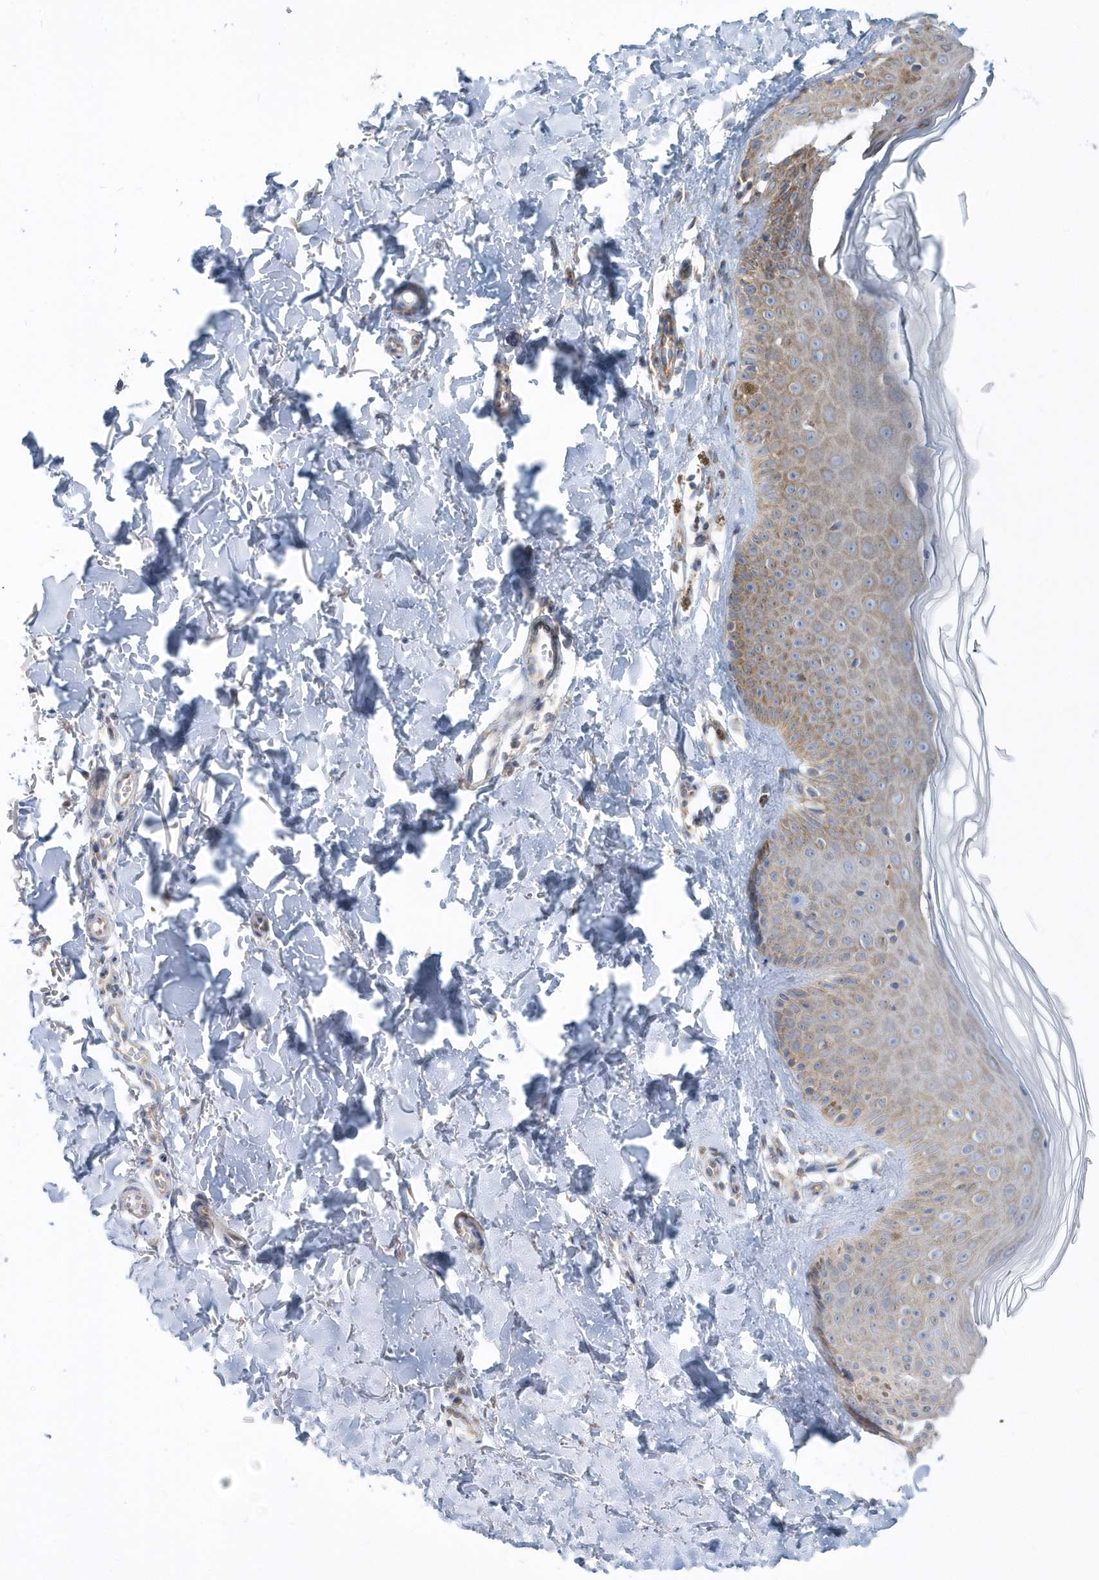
{"staining": {"intensity": "negative", "quantity": "none", "location": "none"}, "tissue": "skin", "cell_type": "Fibroblasts", "image_type": "normal", "snomed": [{"axis": "morphology", "description": "Normal tissue, NOS"}, {"axis": "topography", "description": "Skin"}], "caption": "Immunohistochemistry (IHC) of normal human skin demonstrates no staining in fibroblasts. Brightfield microscopy of IHC stained with DAB (3,3'-diaminobenzidine) (brown) and hematoxylin (blue), captured at high magnification.", "gene": "EIF3C", "patient": {"sex": "male", "age": 52}}